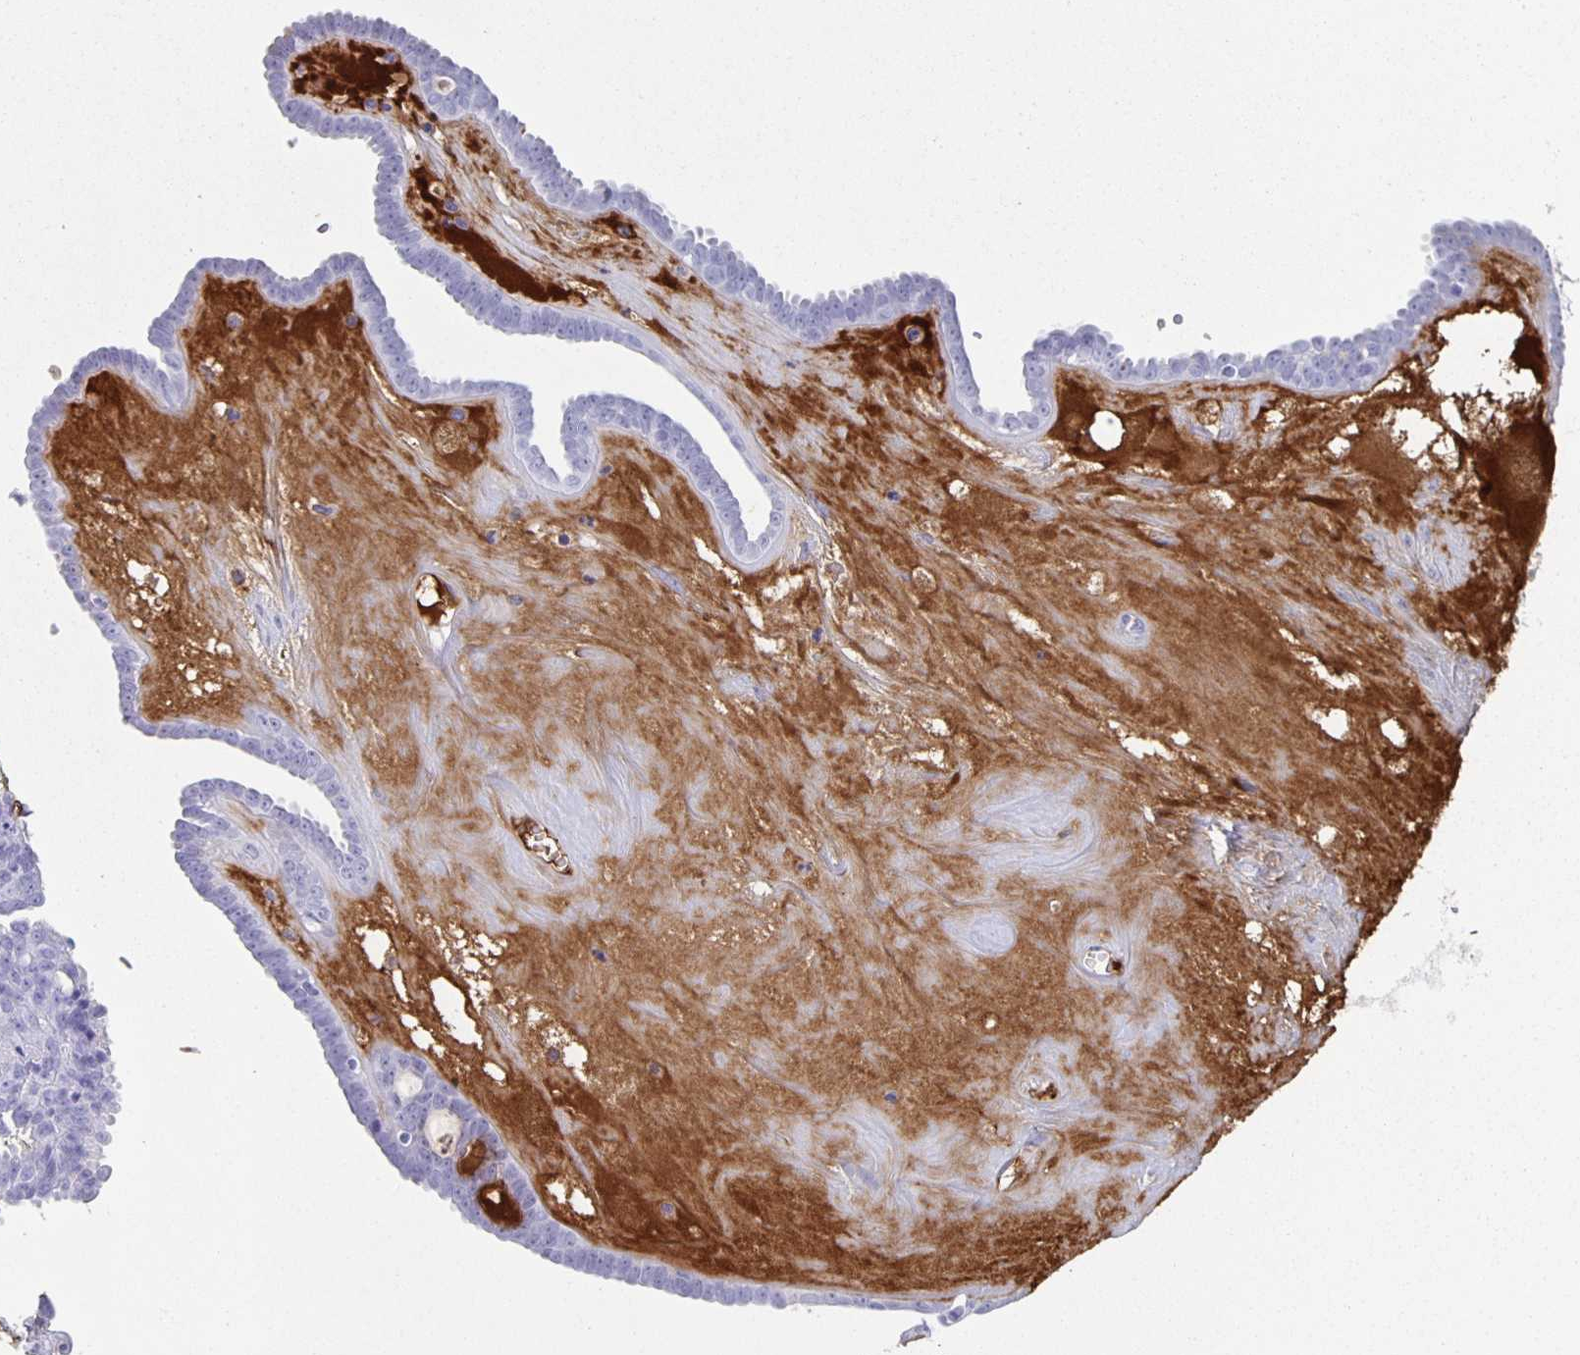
{"staining": {"intensity": "negative", "quantity": "none", "location": "none"}, "tissue": "ovarian cancer", "cell_type": "Tumor cells", "image_type": "cancer", "snomed": [{"axis": "morphology", "description": "Cystadenocarcinoma, serous, NOS"}, {"axis": "topography", "description": "Ovary"}], "caption": "The micrograph demonstrates no significant expression in tumor cells of ovarian cancer (serous cystadenocarcinoma).", "gene": "FGA", "patient": {"sex": "female", "age": 71}}